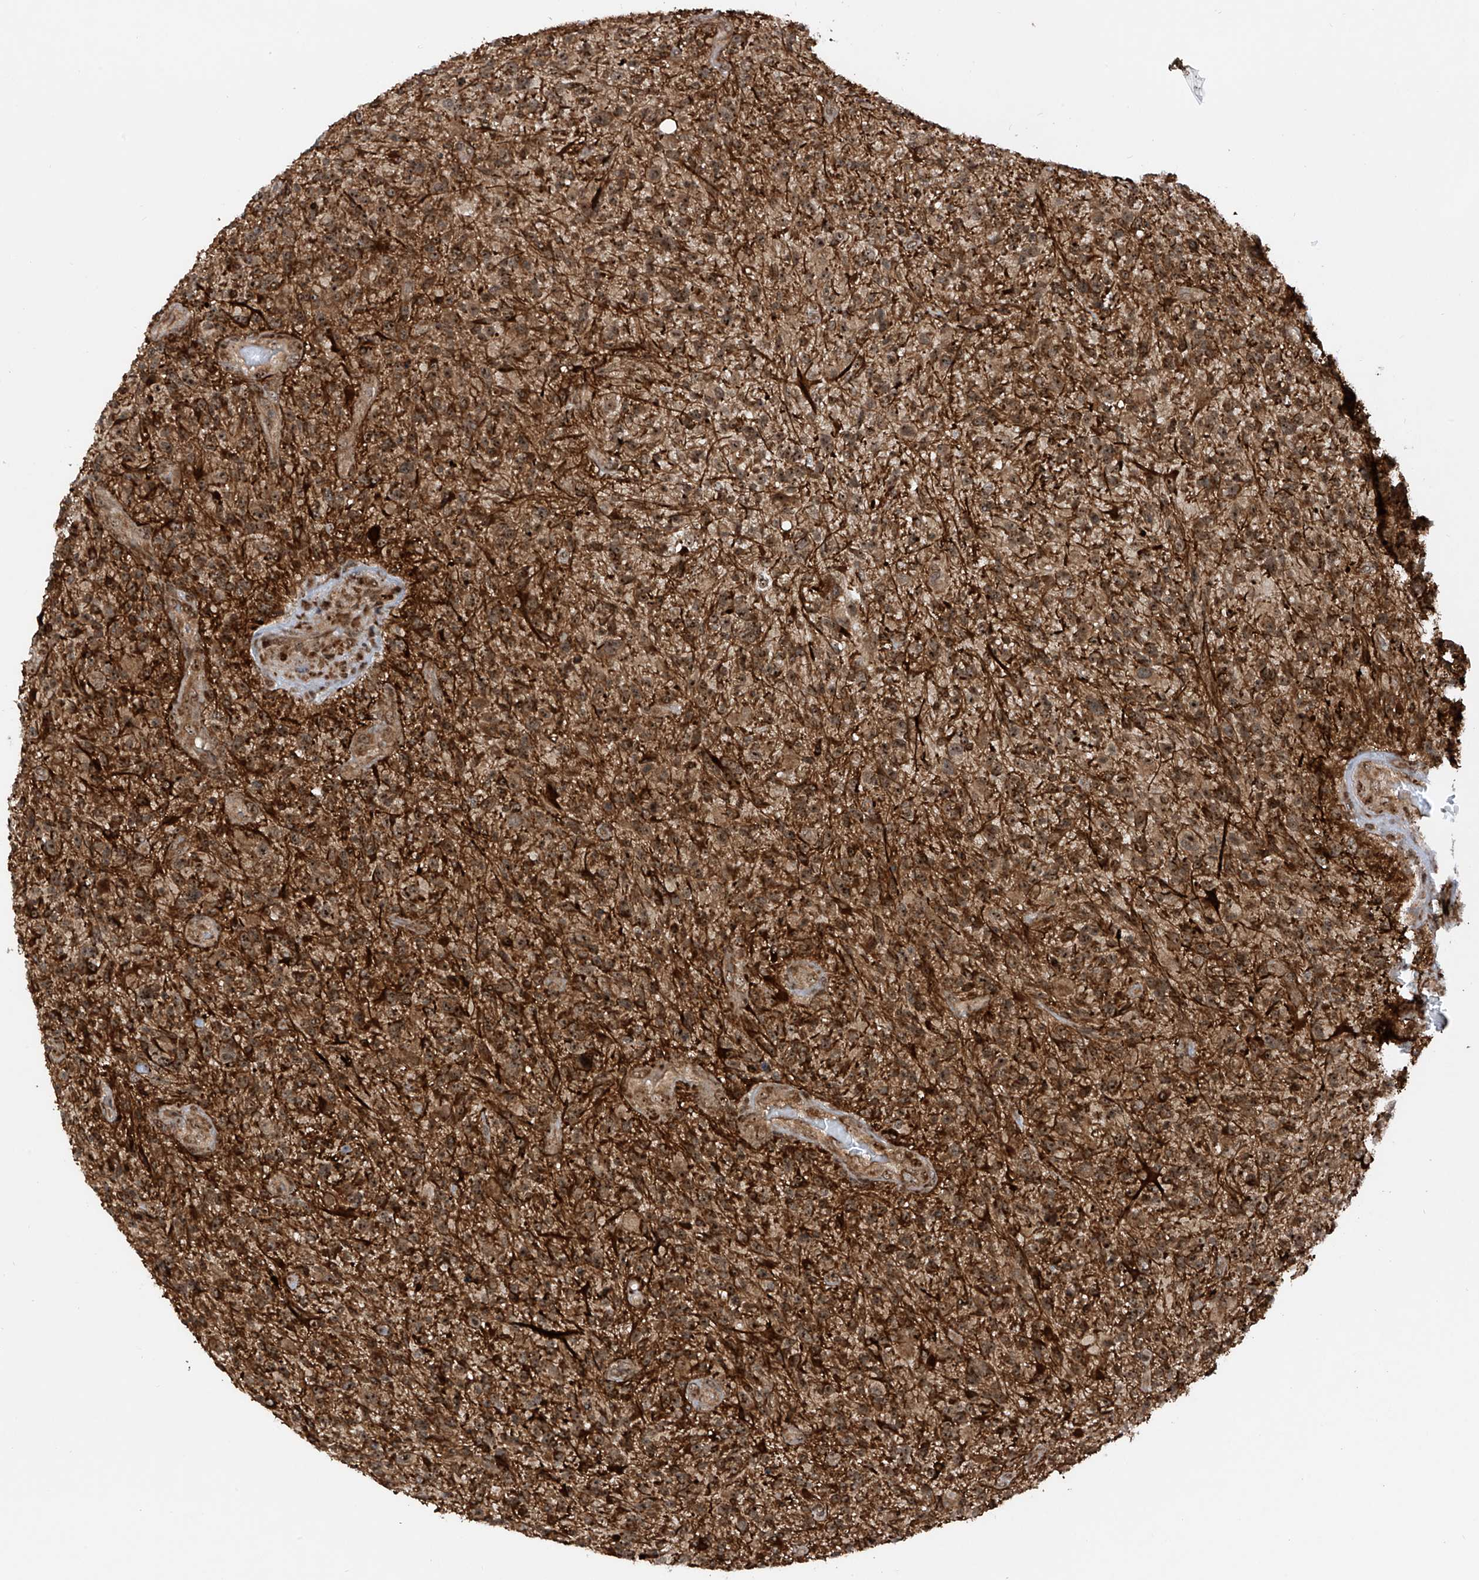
{"staining": {"intensity": "moderate", "quantity": ">75%", "location": "cytoplasmic/membranous,nuclear"}, "tissue": "glioma", "cell_type": "Tumor cells", "image_type": "cancer", "snomed": [{"axis": "morphology", "description": "Glioma, malignant, High grade"}, {"axis": "topography", "description": "Brain"}], "caption": "Malignant glioma (high-grade) stained with a protein marker reveals moderate staining in tumor cells.", "gene": "C1orf131", "patient": {"sex": "male", "age": 47}}